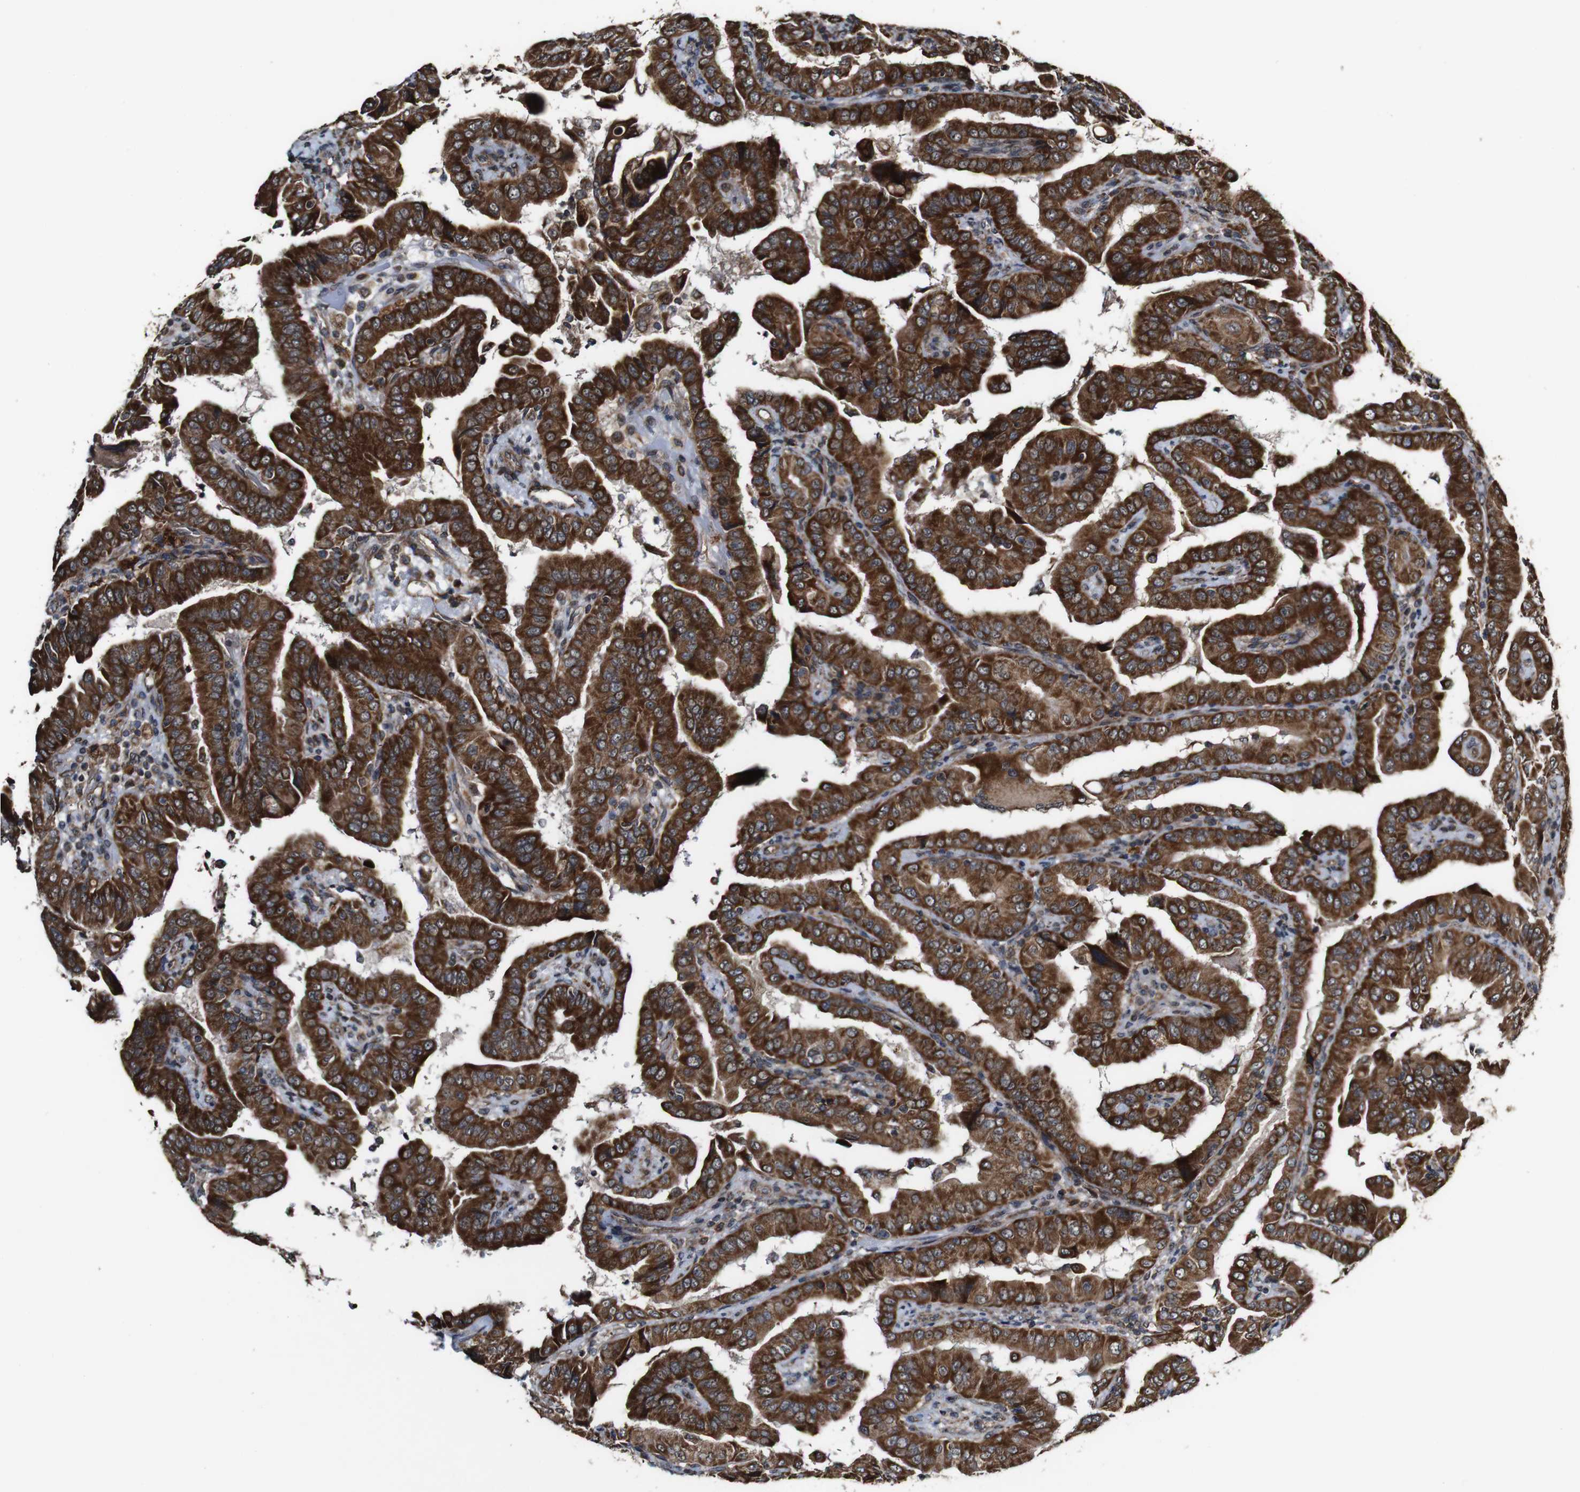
{"staining": {"intensity": "strong", "quantity": ">75%", "location": "cytoplasmic/membranous"}, "tissue": "thyroid cancer", "cell_type": "Tumor cells", "image_type": "cancer", "snomed": [{"axis": "morphology", "description": "Papillary adenocarcinoma, NOS"}, {"axis": "topography", "description": "Thyroid gland"}], "caption": "Immunohistochemical staining of human thyroid cancer reveals high levels of strong cytoplasmic/membranous staining in about >75% of tumor cells. The staining was performed using DAB (3,3'-diaminobenzidine), with brown indicating positive protein expression. Nuclei are stained blue with hematoxylin.", "gene": "BTN3A3", "patient": {"sex": "male", "age": 33}}